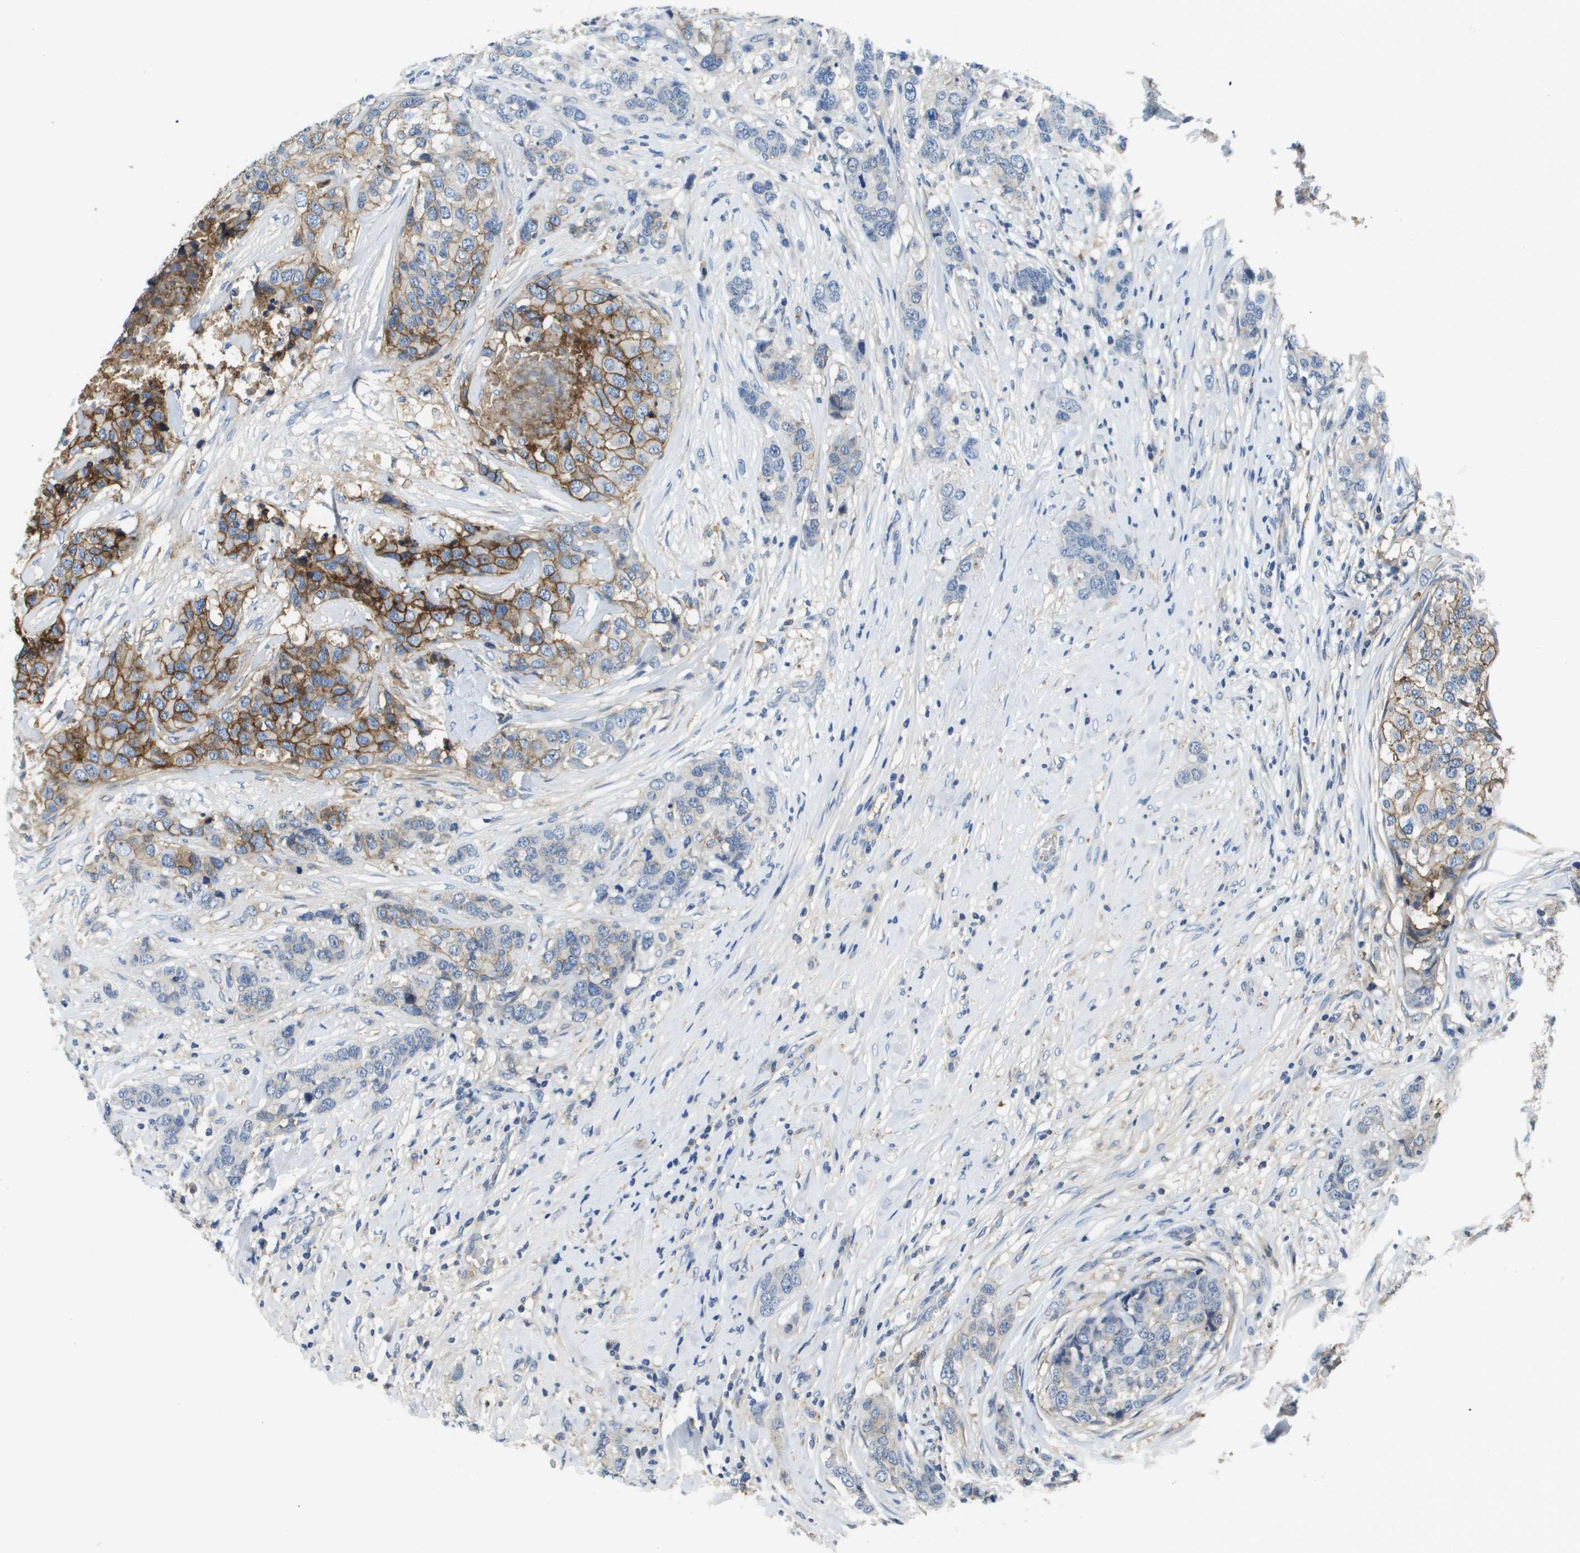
{"staining": {"intensity": "strong", "quantity": "<25%", "location": "cytoplasmic/membranous"}, "tissue": "breast cancer", "cell_type": "Tumor cells", "image_type": "cancer", "snomed": [{"axis": "morphology", "description": "Lobular carcinoma"}, {"axis": "topography", "description": "Breast"}], "caption": "This micrograph demonstrates IHC staining of lobular carcinoma (breast), with medium strong cytoplasmic/membranous positivity in about <25% of tumor cells.", "gene": "SLC16A3", "patient": {"sex": "female", "age": 59}}